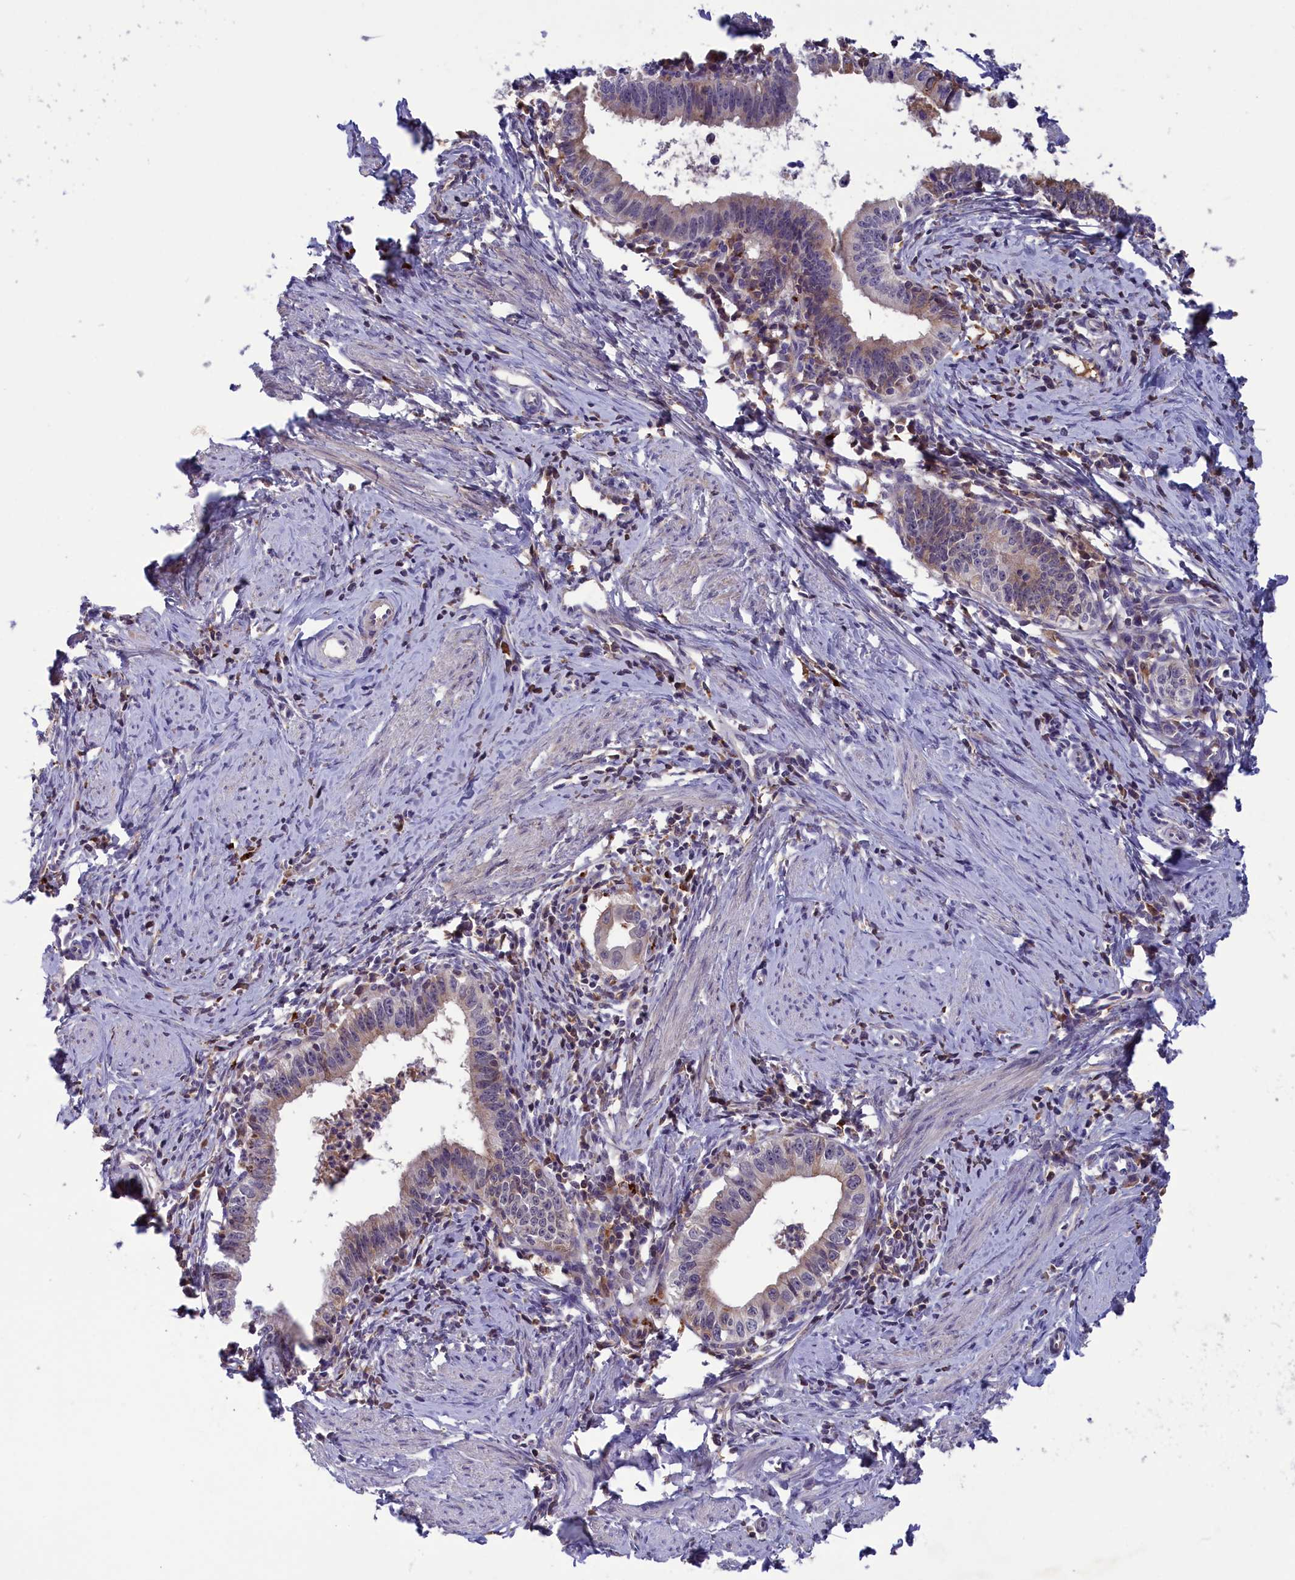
{"staining": {"intensity": "weak", "quantity": "<25%", "location": "cytoplasmic/membranous"}, "tissue": "cervical cancer", "cell_type": "Tumor cells", "image_type": "cancer", "snomed": [{"axis": "morphology", "description": "Adenocarcinoma, NOS"}, {"axis": "topography", "description": "Cervix"}], "caption": "Protein analysis of cervical cancer (adenocarcinoma) reveals no significant expression in tumor cells.", "gene": "STYX", "patient": {"sex": "female", "age": 36}}